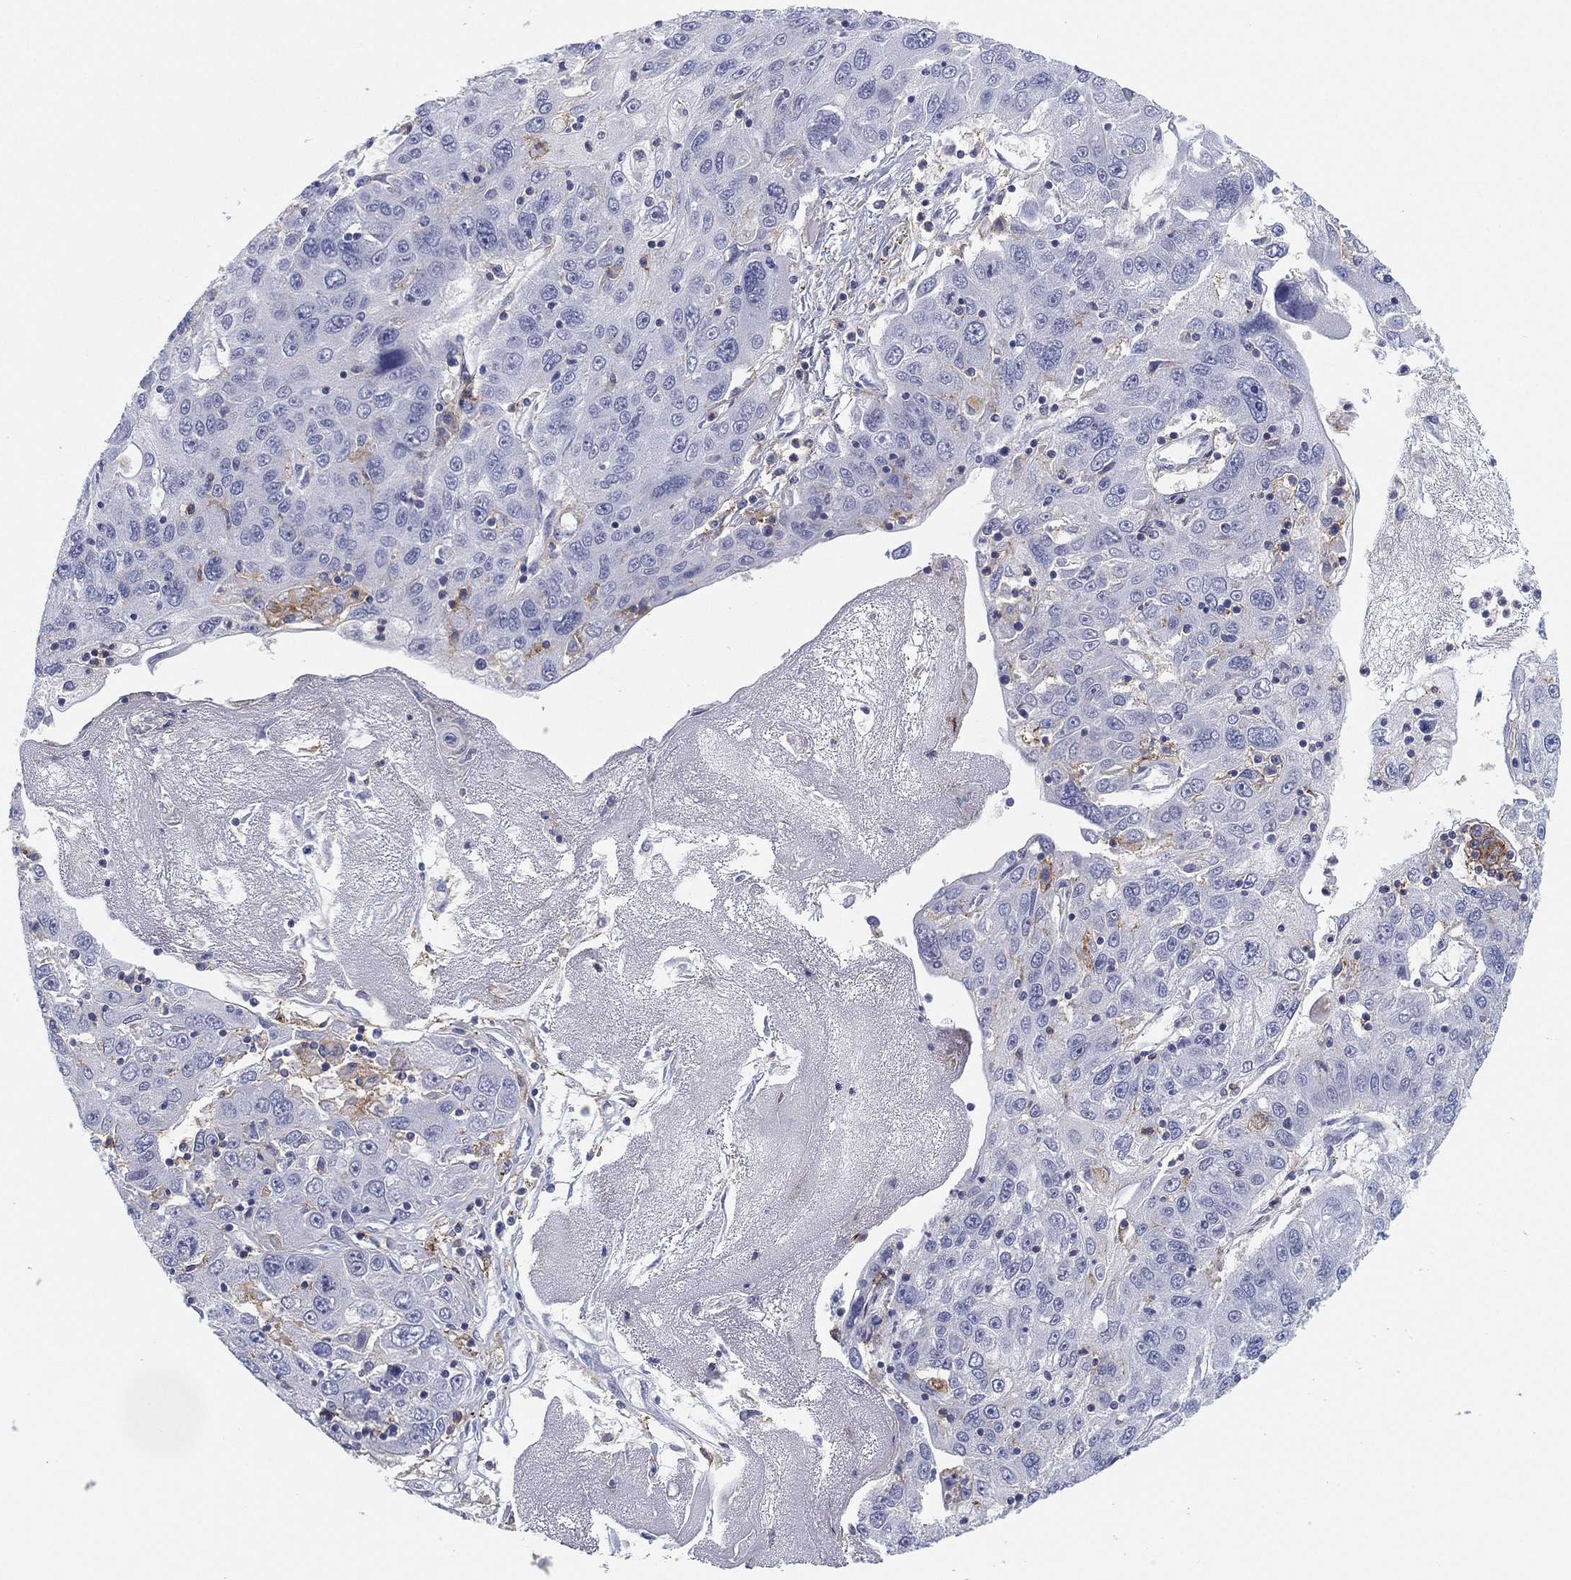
{"staining": {"intensity": "negative", "quantity": "none", "location": "none"}, "tissue": "stomach cancer", "cell_type": "Tumor cells", "image_type": "cancer", "snomed": [{"axis": "morphology", "description": "Adenocarcinoma, NOS"}, {"axis": "topography", "description": "Stomach"}], "caption": "Tumor cells show no significant protein staining in stomach cancer (adenocarcinoma). (IHC, brightfield microscopy, high magnification).", "gene": "SELPLG", "patient": {"sex": "male", "age": 56}}